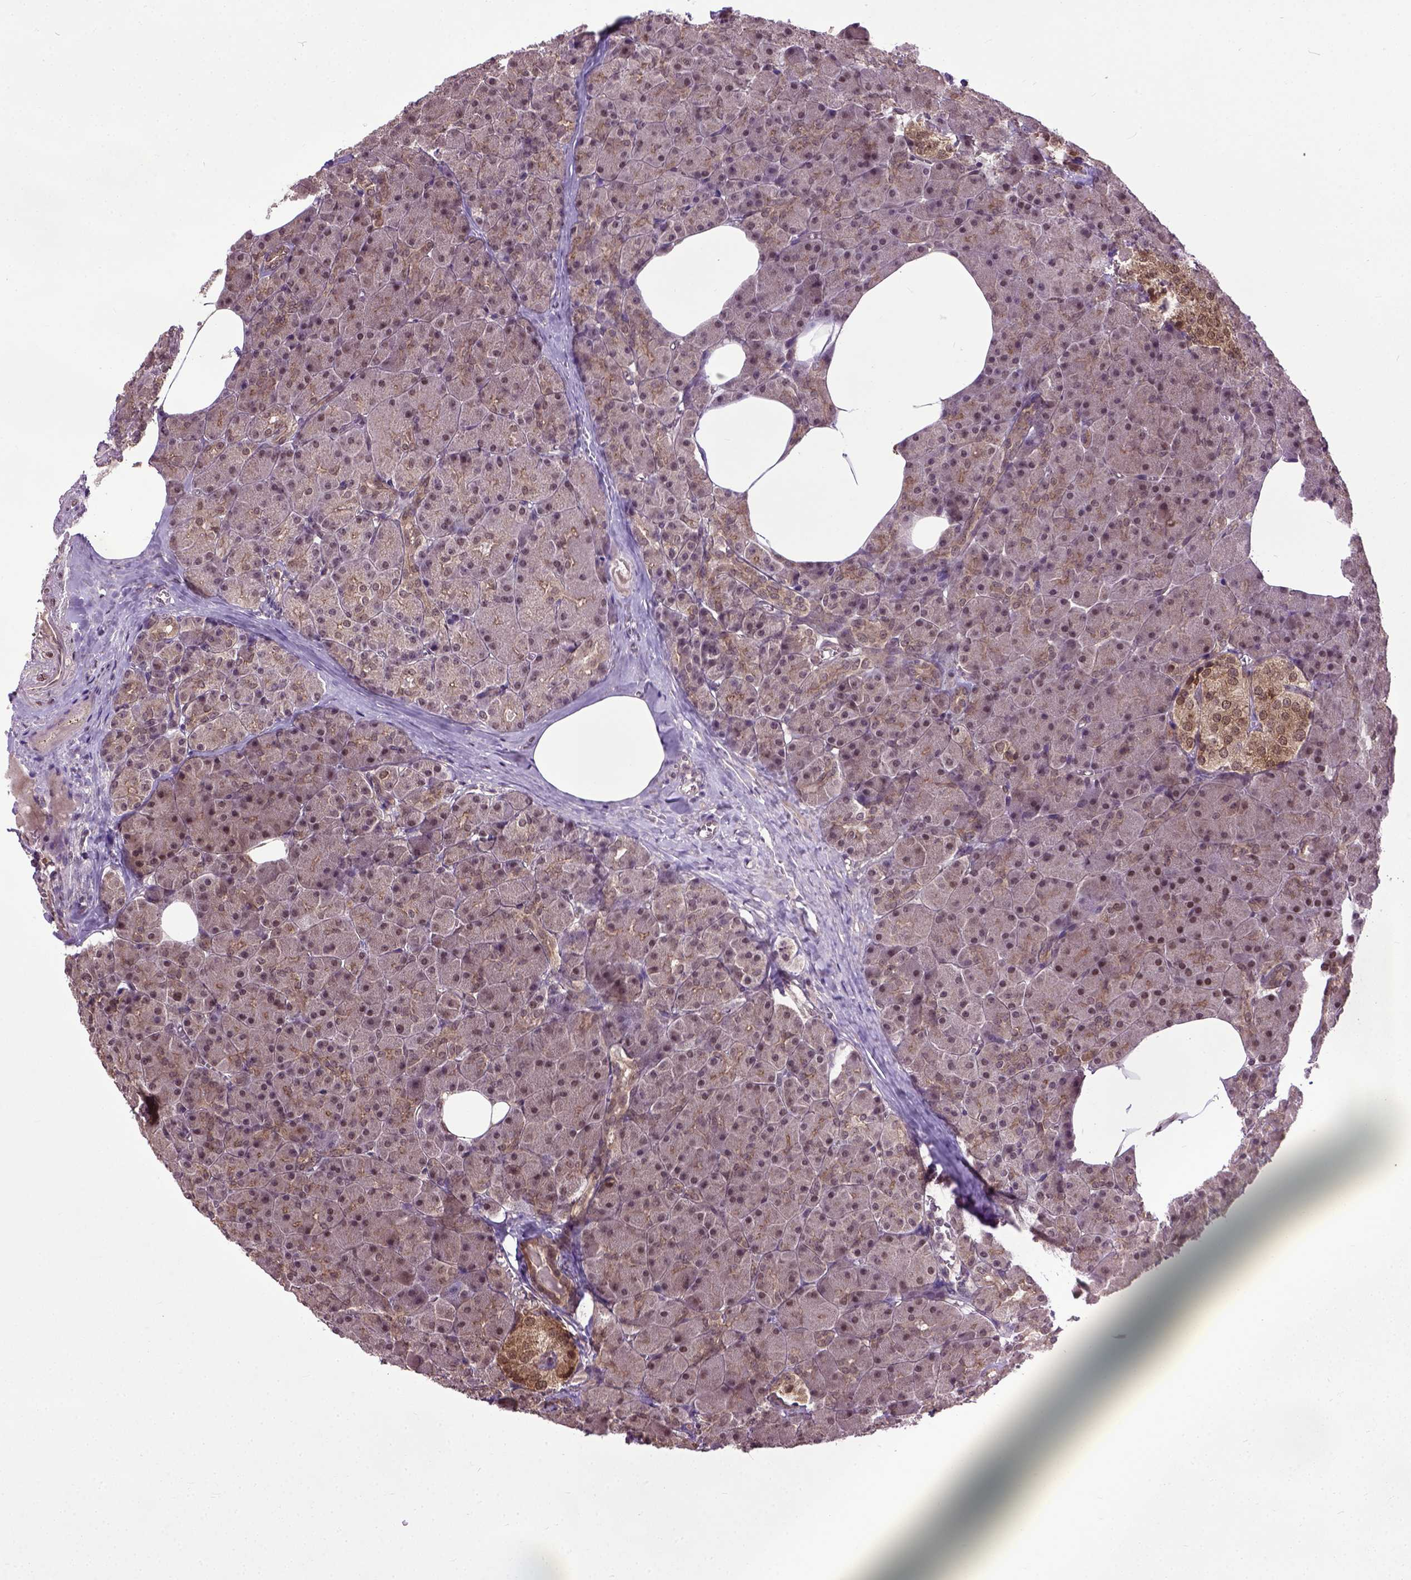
{"staining": {"intensity": "moderate", "quantity": ">75%", "location": "cytoplasmic/membranous"}, "tissue": "pancreas", "cell_type": "Exocrine glandular cells", "image_type": "normal", "snomed": [{"axis": "morphology", "description": "Normal tissue, NOS"}, {"axis": "topography", "description": "Pancreas"}], "caption": "Exocrine glandular cells reveal medium levels of moderate cytoplasmic/membranous expression in about >75% of cells in unremarkable pancreas. The staining was performed using DAB (3,3'-diaminobenzidine) to visualize the protein expression in brown, while the nuclei were stained in blue with hematoxylin (Magnification: 20x).", "gene": "UBA3", "patient": {"sex": "female", "age": 45}}